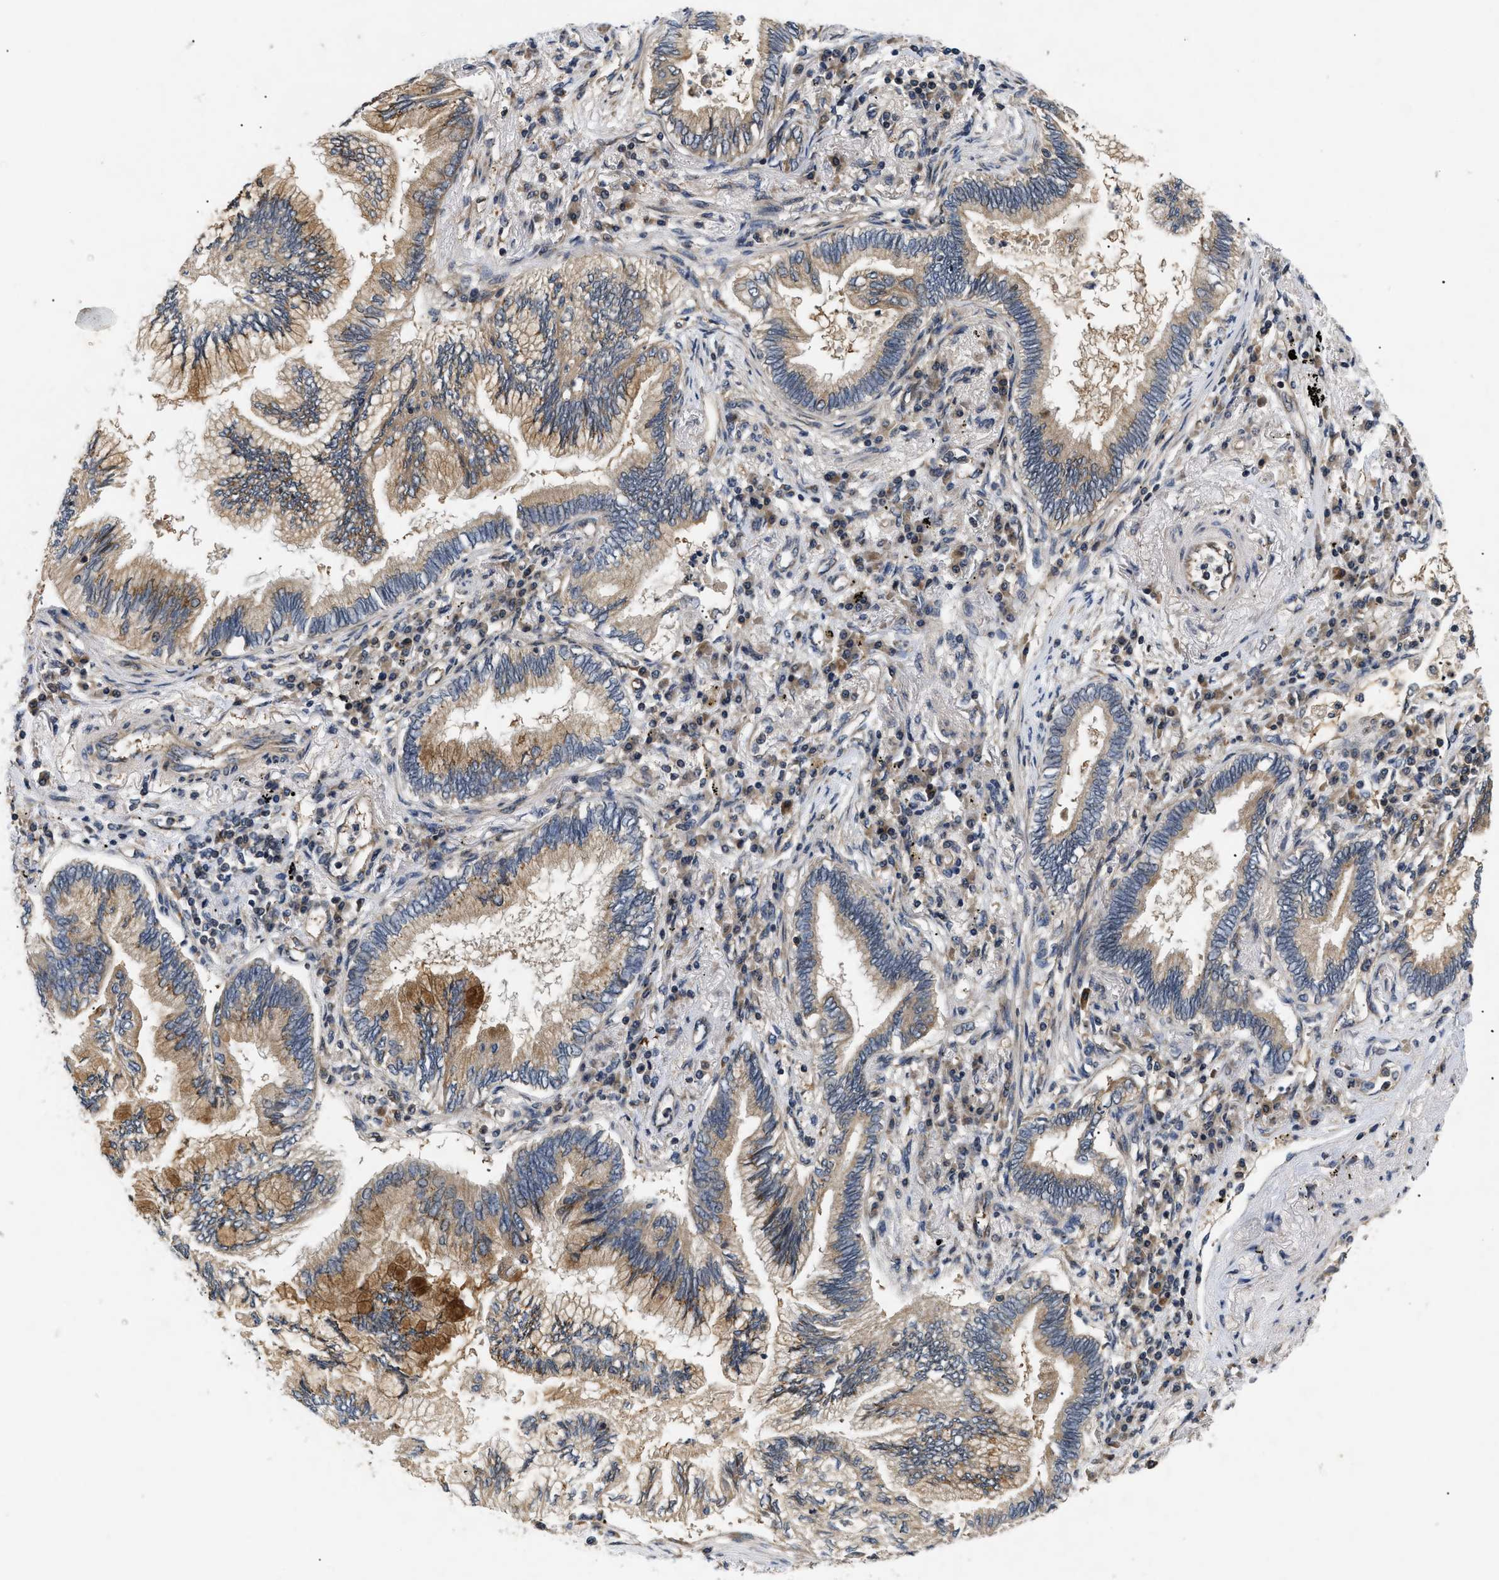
{"staining": {"intensity": "moderate", "quantity": "25%-75%", "location": "cytoplasmic/membranous"}, "tissue": "lung cancer", "cell_type": "Tumor cells", "image_type": "cancer", "snomed": [{"axis": "morphology", "description": "Normal tissue, NOS"}, {"axis": "morphology", "description": "Adenocarcinoma, NOS"}, {"axis": "topography", "description": "Bronchus"}, {"axis": "topography", "description": "Lung"}], "caption": "Lung cancer stained with a protein marker demonstrates moderate staining in tumor cells.", "gene": "HMGCR", "patient": {"sex": "female", "age": 70}}